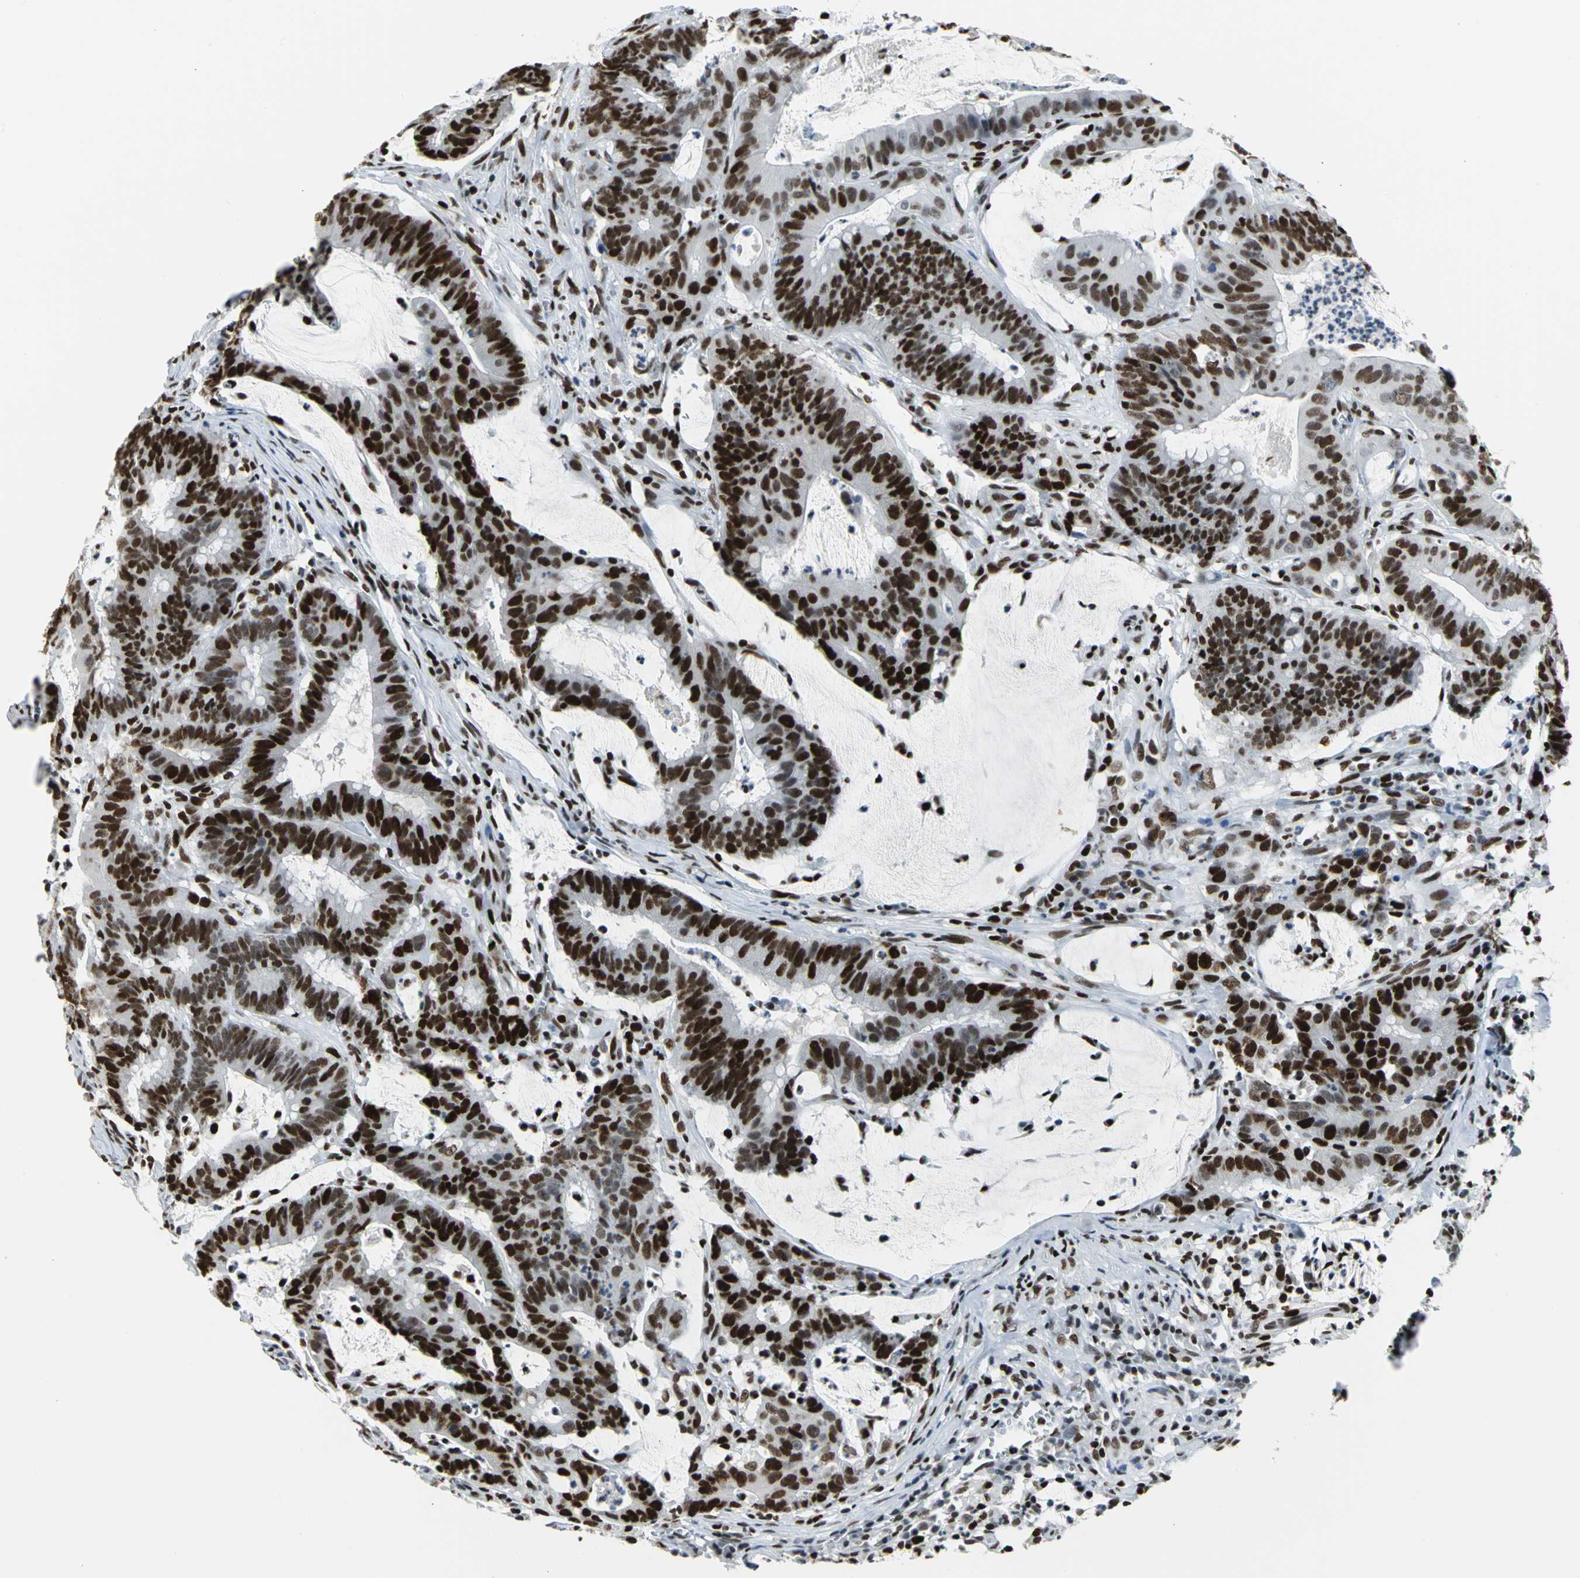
{"staining": {"intensity": "strong", "quantity": ">75%", "location": "nuclear"}, "tissue": "colorectal cancer", "cell_type": "Tumor cells", "image_type": "cancer", "snomed": [{"axis": "morphology", "description": "Adenocarcinoma, NOS"}, {"axis": "topography", "description": "Colon"}], "caption": "There is high levels of strong nuclear positivity in tumor cells of colorectal cancer, as demonstrated by immunohistochemical staining (brown color).", "gene": "HNRNPD", "patient": {"sex": "male", "age": 45}}